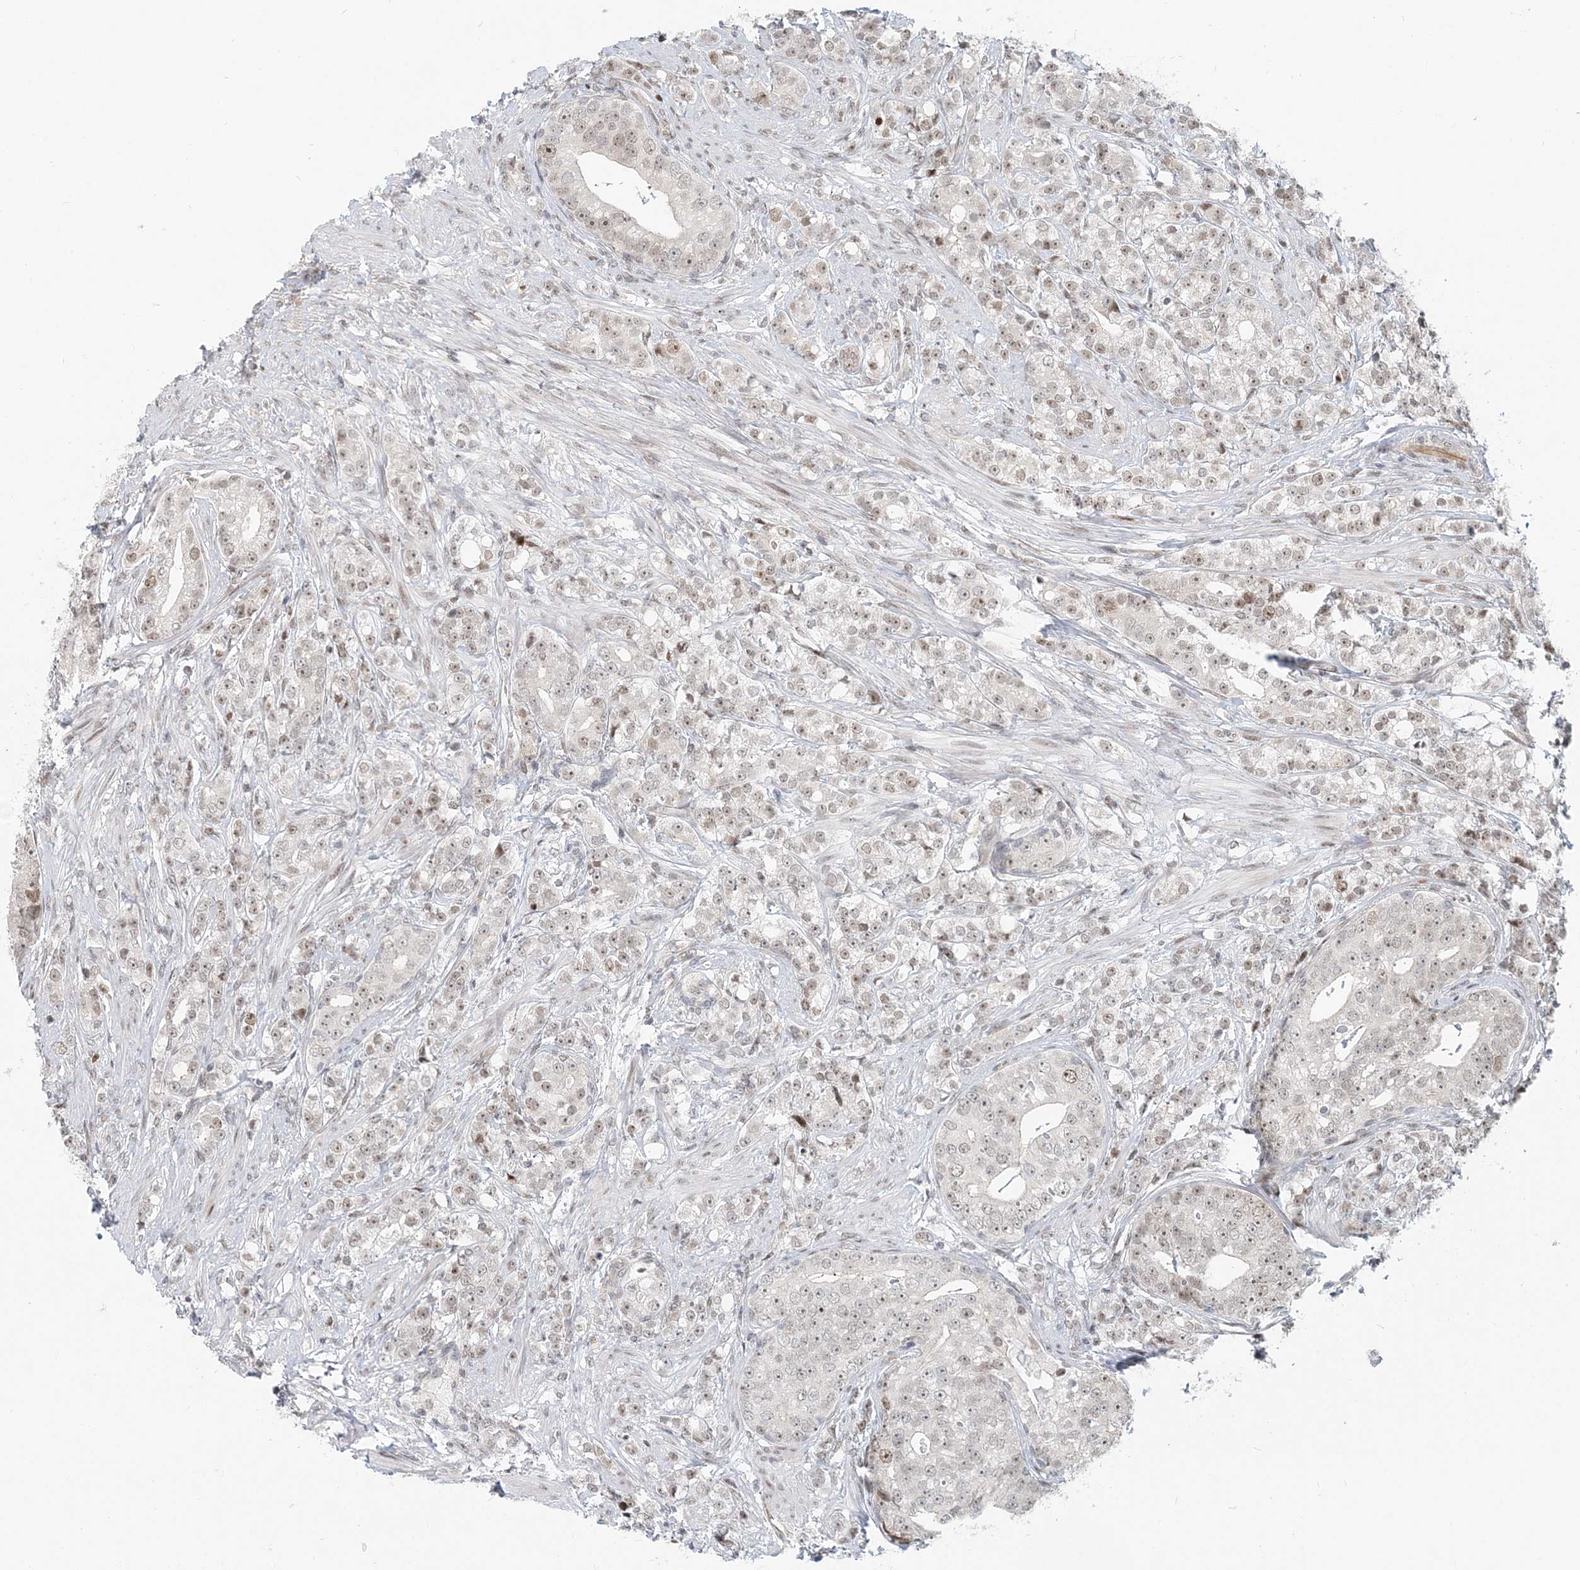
{"staining": {"intensity": "weak", "quantity": "25%-75%", "location": "nuclear"}, "tissue": "prostate cancer", "cell_type": "Tumor cells", "image_type": "cancer", "snomed": [{"axis": "morphology", "description": "Adenocarcinoma, High grade"}, {"axis": "topography", "description": "Prostate"}], "caption": "A brown stain labels weak nuclear positivity of a protein in prostate cancer (high-grade adenocarcinoma) tumor cells.", "gene": "BAZ1B", "patient": {"sex": "male", "age": 69}}